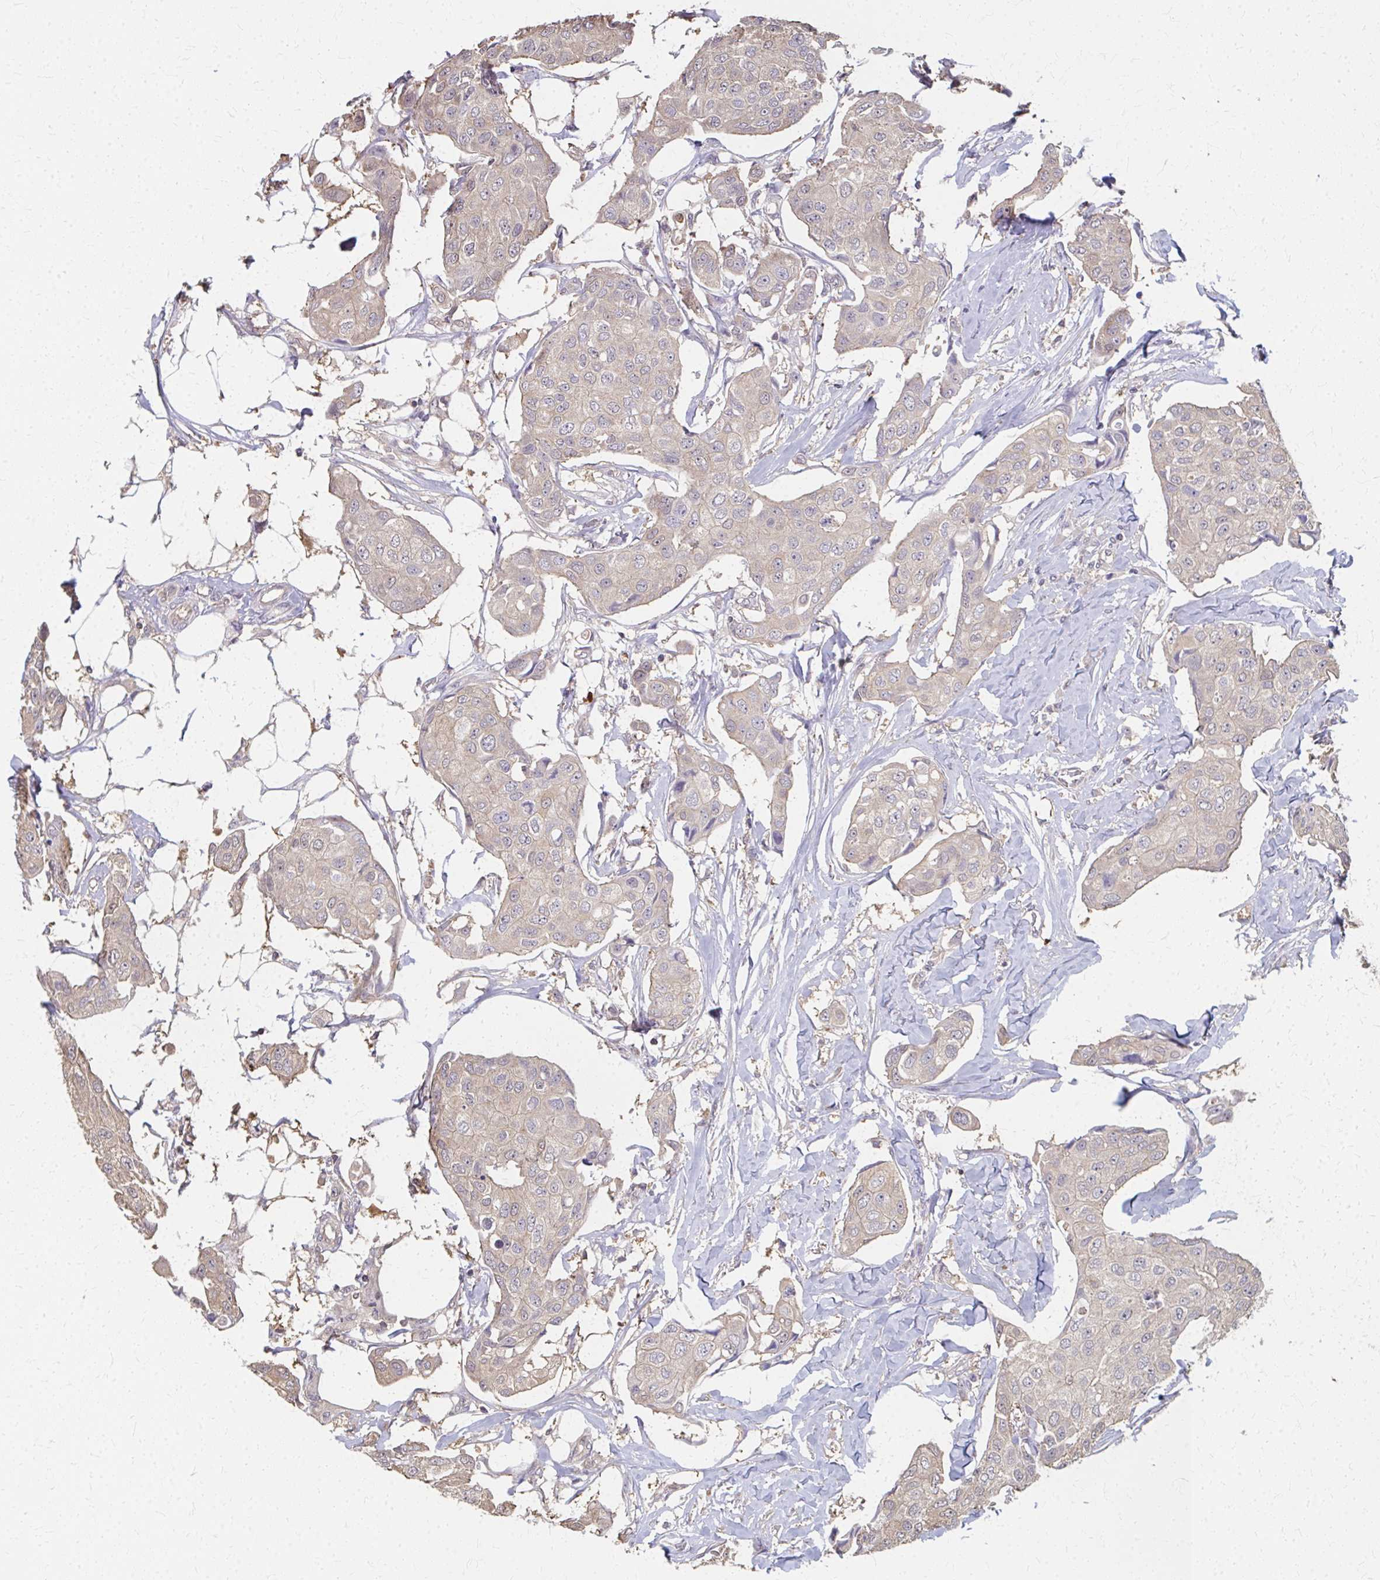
{"staining": {"intensity": "weak", "quantity": ">75%", "location": "cytoplasmic/membranous"}, "tissue": "breast cancer", "cell_type": "Tumor cells", "image_type": "cancer", "snomed": [{"axis": "morphology", "description": "Duct carcinoma"}, {"axis": "topography", "description": "Breast"}, {"axis": "topography", "description": "Lymph node"}], "caption": "Immunohistochemistry (DAB (3,3'-diaminobenzidine)) staining of invasive ductal carcinoma (breast) shows weak cytoplasmic/membranous protein staining in about >75% of tumor cells. (DAB IHC with brightfield microscopy, high magnification).", "gene": "RABGAP1L", "patient": {"sex": "female", "age": 80}}